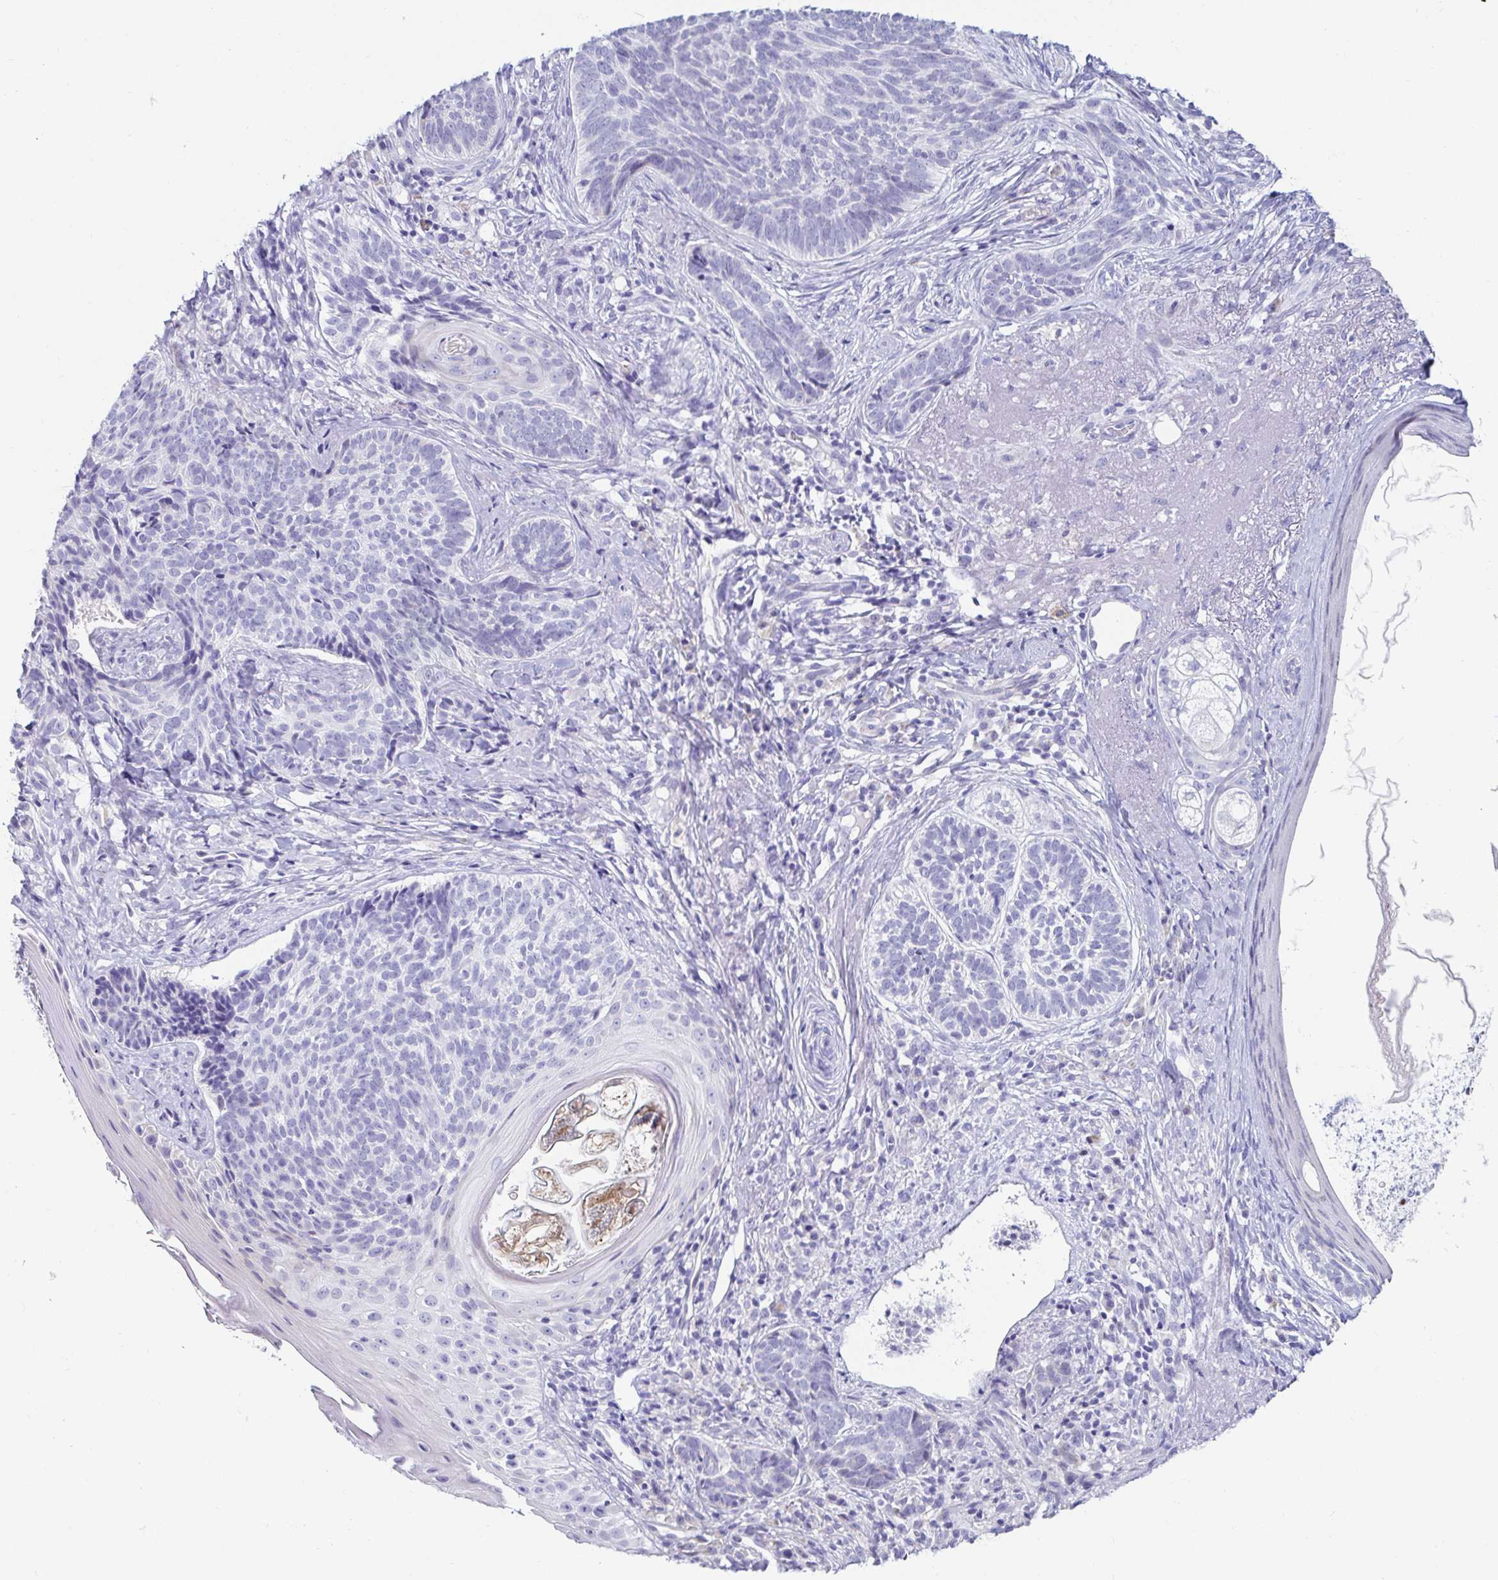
{"staining": {"intensity": "negative", "quantity": "none", "location": "none"}, "tissue": "skin cancer", "cell_type": "Tumor cells", "image_type": "cancer", "snomed": [{"axis": "morphology", "description": "Basal cell carcinoma"}, {"axis": "topography", "description": "Skin"}], "caption": "High magnification brightfield microscopy of skin basal cell carcinoma stained with DAB (brown) and counterstained with hematoxylin (blue): tumor cells show no significant expression. (Brightfield microscopy of DAB immunohistochemistry (IHC) at high magnification).", "gene": "C4orf17", "patient": {"sex": "female", "age": 74}}